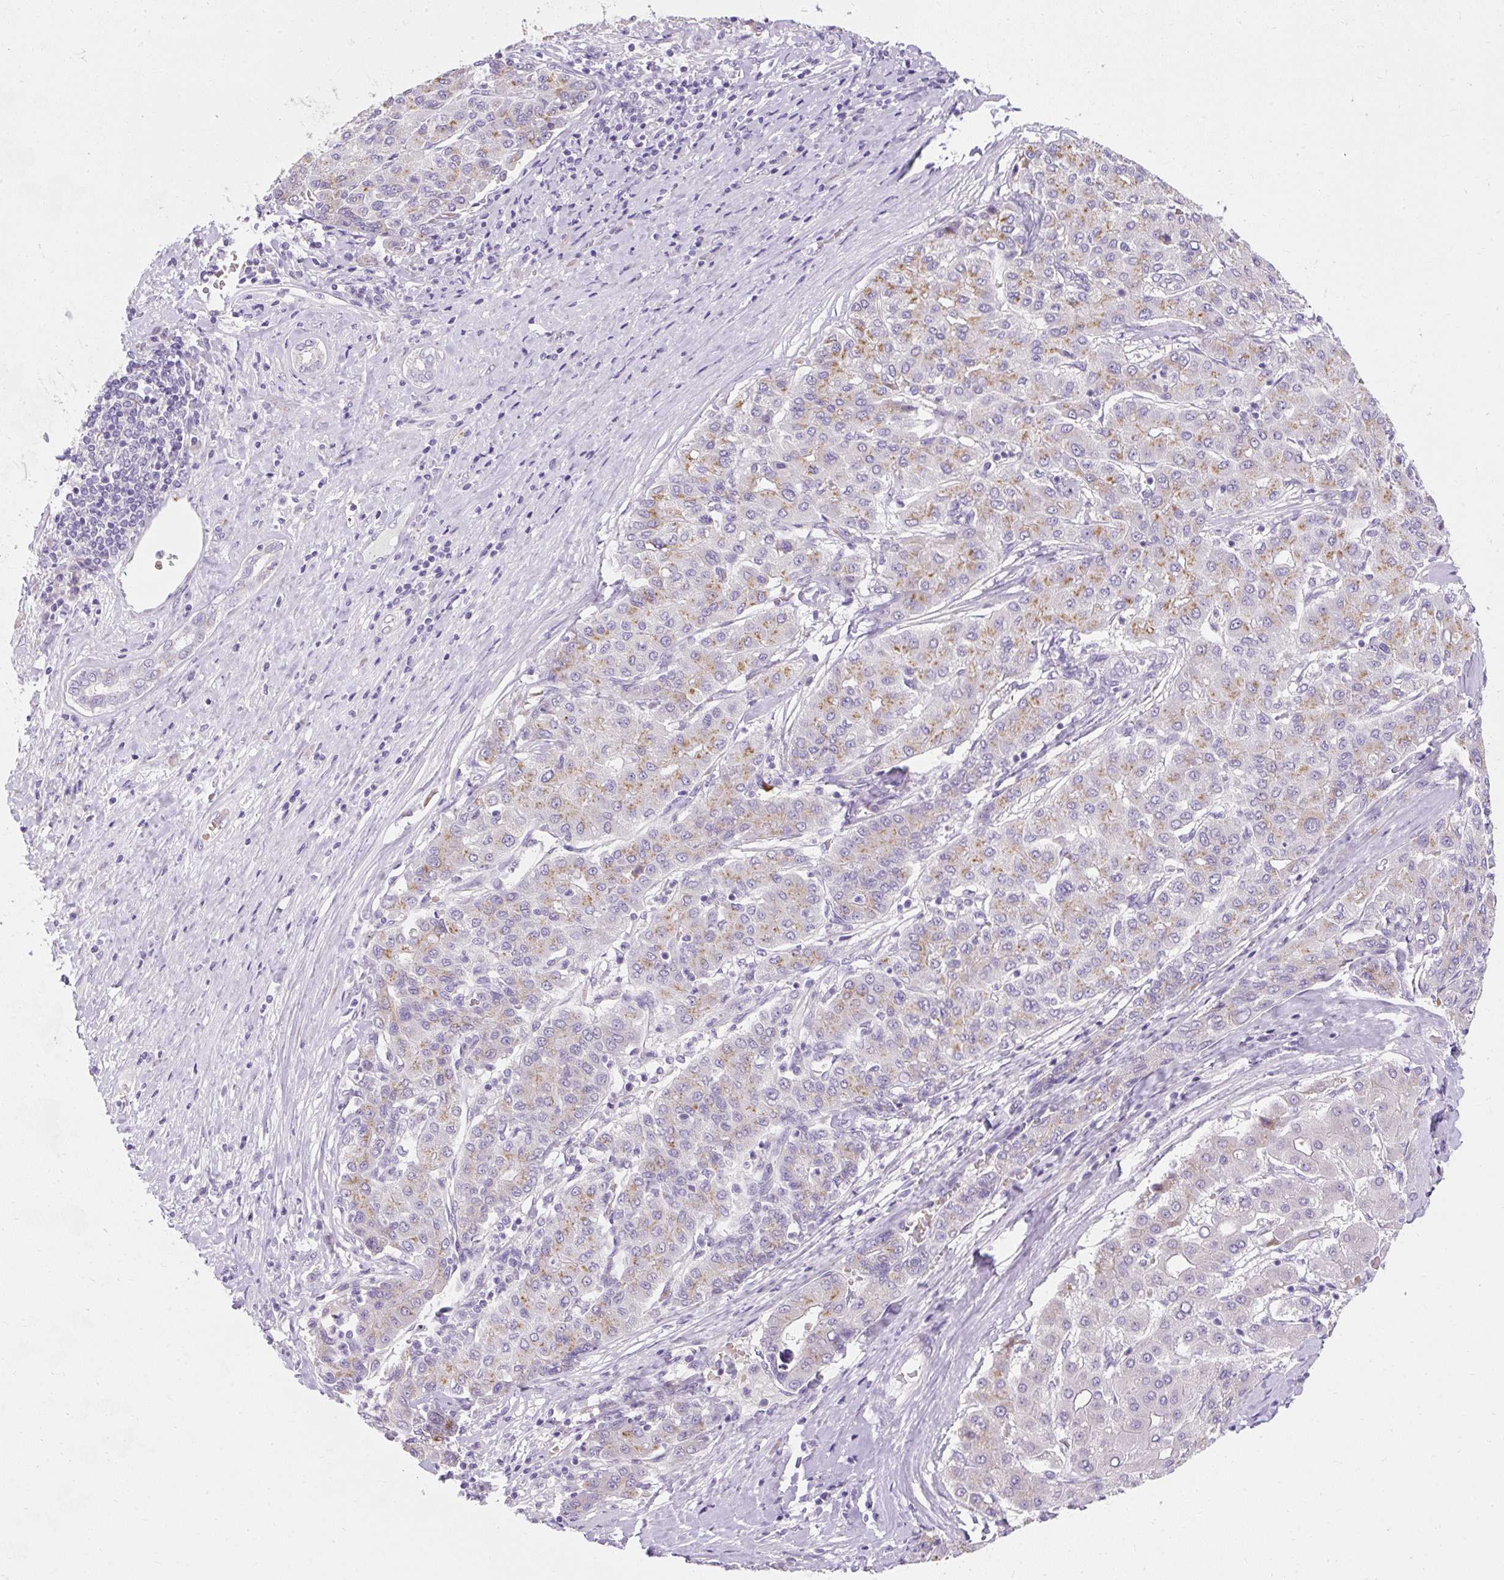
{"staining": {"intensity": "moderate", "quantity": "25%-75%", "location": "cytoplasmic/membranous"}, "tissue": "liver cancer", "cell_type": "Tumor cells", "image_type": "cancer", "snomed": [{"axis": "morphology", "description": "Carcinoma, Hepatocellular, NOS"}, {"axis": "topography", "description": "Liver"}], "caption": "Brown immunohistochemical staining in human liver cancer (hepatocellular carcinoma) reveals moderate cytoplasmic/membranous positivity in approximately 25%-75% of tumor cells. (Stains: DAB (3,3'-diaminobenzidine) in brown, nuclei in blue, Microscopy: brightfield microscopy at high magnification).", "gene": "DTX4", "patient": {"sex": "male", "age": 65}}